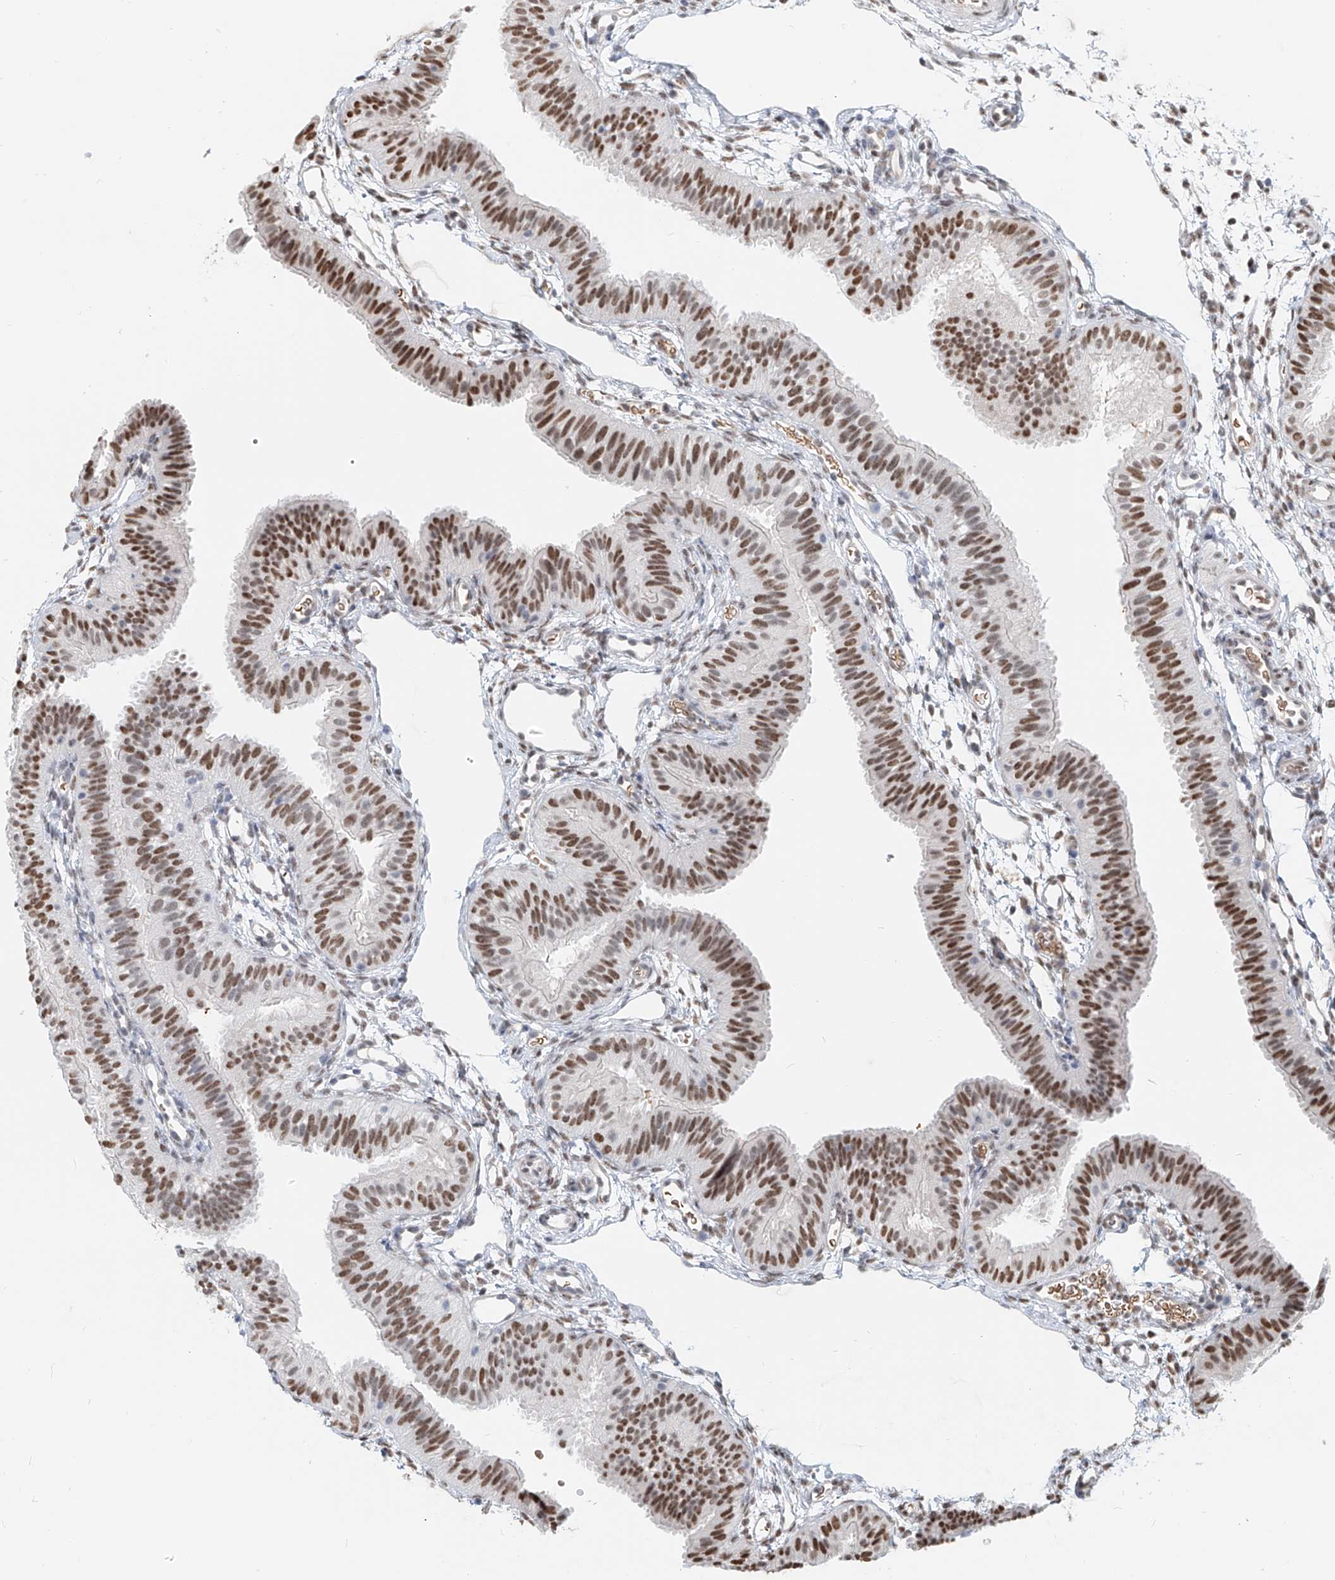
{"staining": {"intensity": "strong", "quantity": ">75%", "location": "nuclear"}, "tissue": "fallopian tube", "cell_type": "Glandular cells", "image_type": "normal", "snomed": [{"axis": "morphology", "description": "Normal tissue, NOS"}, {"axis": "topography", "description": "Fallopian tube"}], "caption": "A photomicrograph of human fallopian tube stained for a protein reveals strong nuclear brown staining in glandular cells.", "gene": "SASH1", "patient": {"sex": "female", "age": 35}}